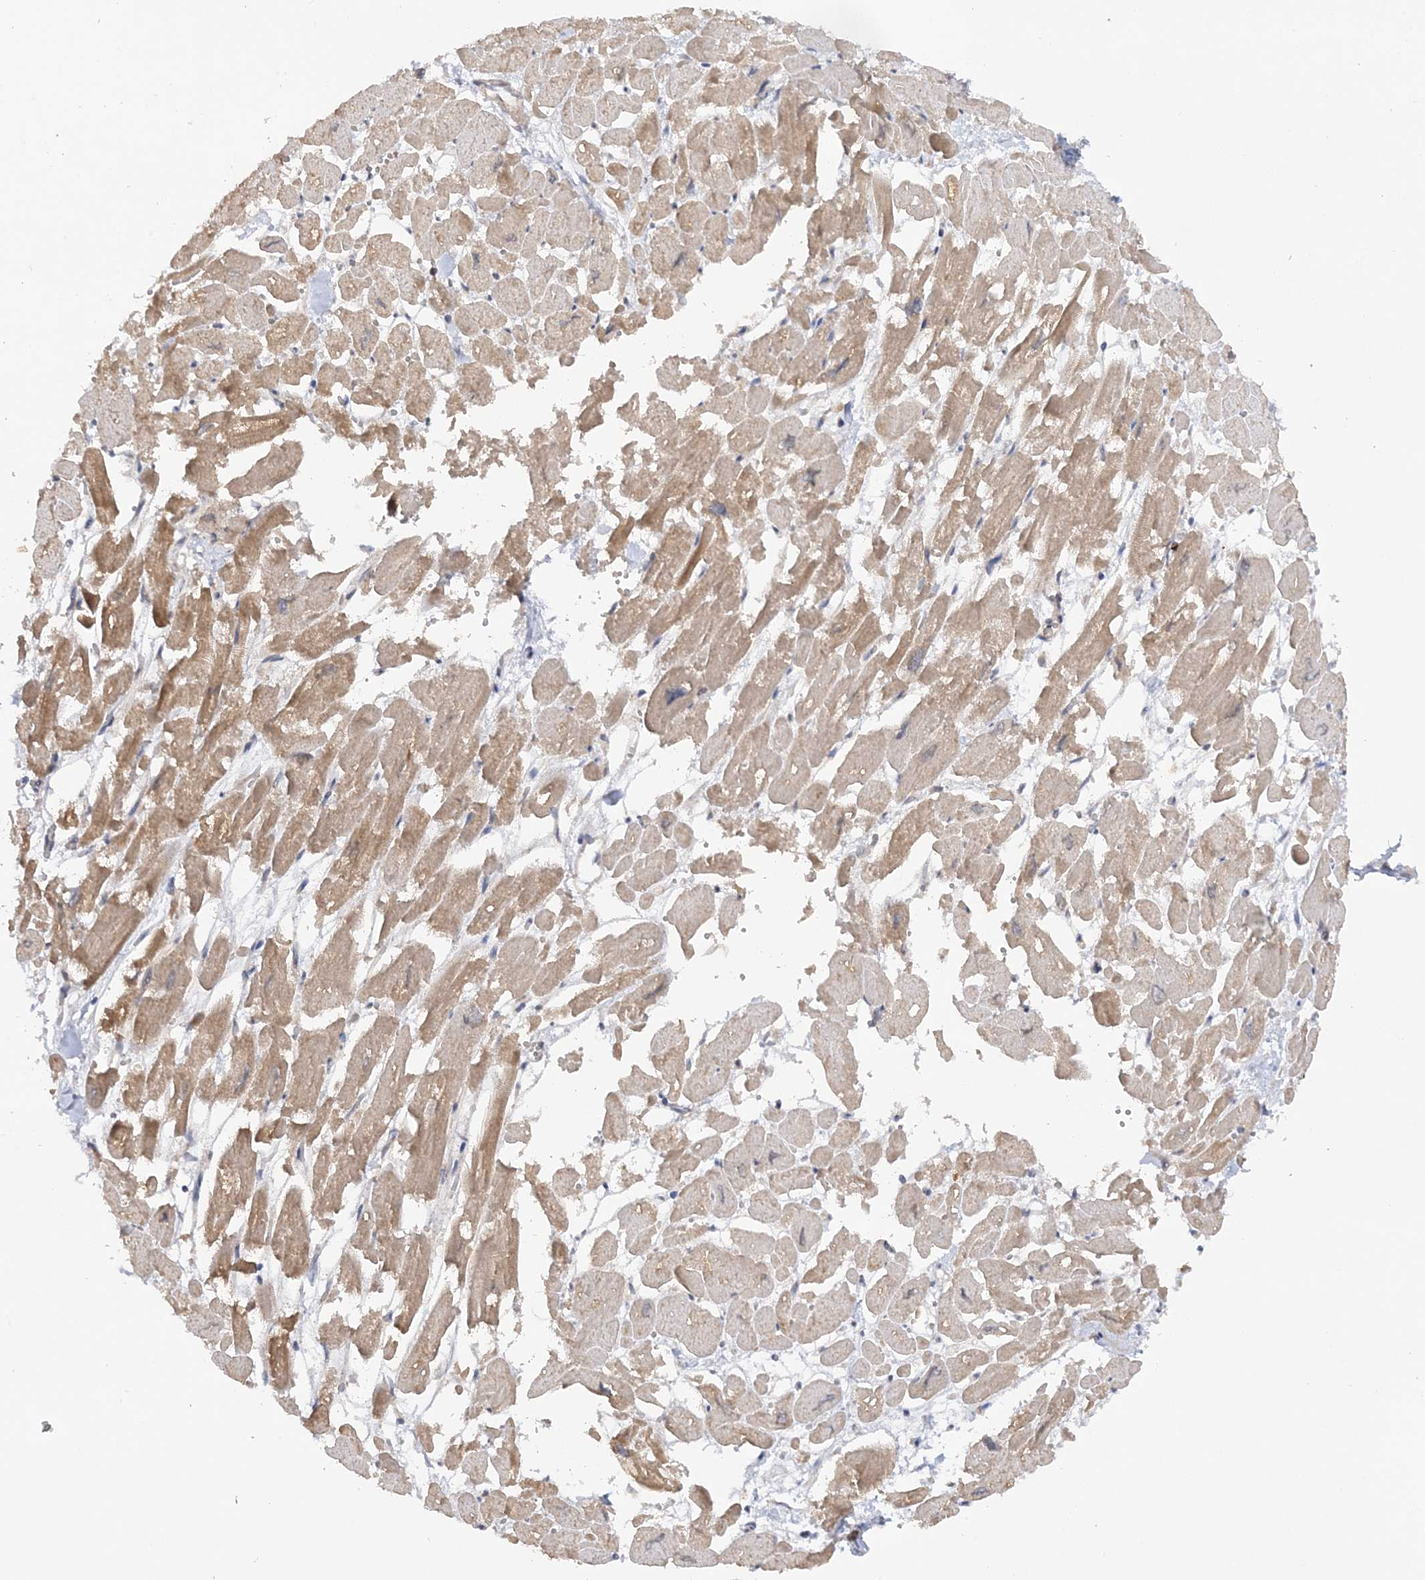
{"staining": {"intensity": "moderate", "quantity": ">75%", "location": "cytoplasmic/membranous"}, "tissue": "heart muscle", "cell_type": "Cardiomyocytes", "image_type": "normal", "snomed": [{"axis": "morphology", "description": "Normal tissue, NOS"}, {"axis": "topography", "description": "Heart"}], "caption": "The photomicrograph exhibits a brown stain indicating the presence of a protein in the cytoplasmic/membranous of cardiomyocytes in heart muscle.", "gene": "MMADHC", "patient": {"sex": "male", "age": 54}}